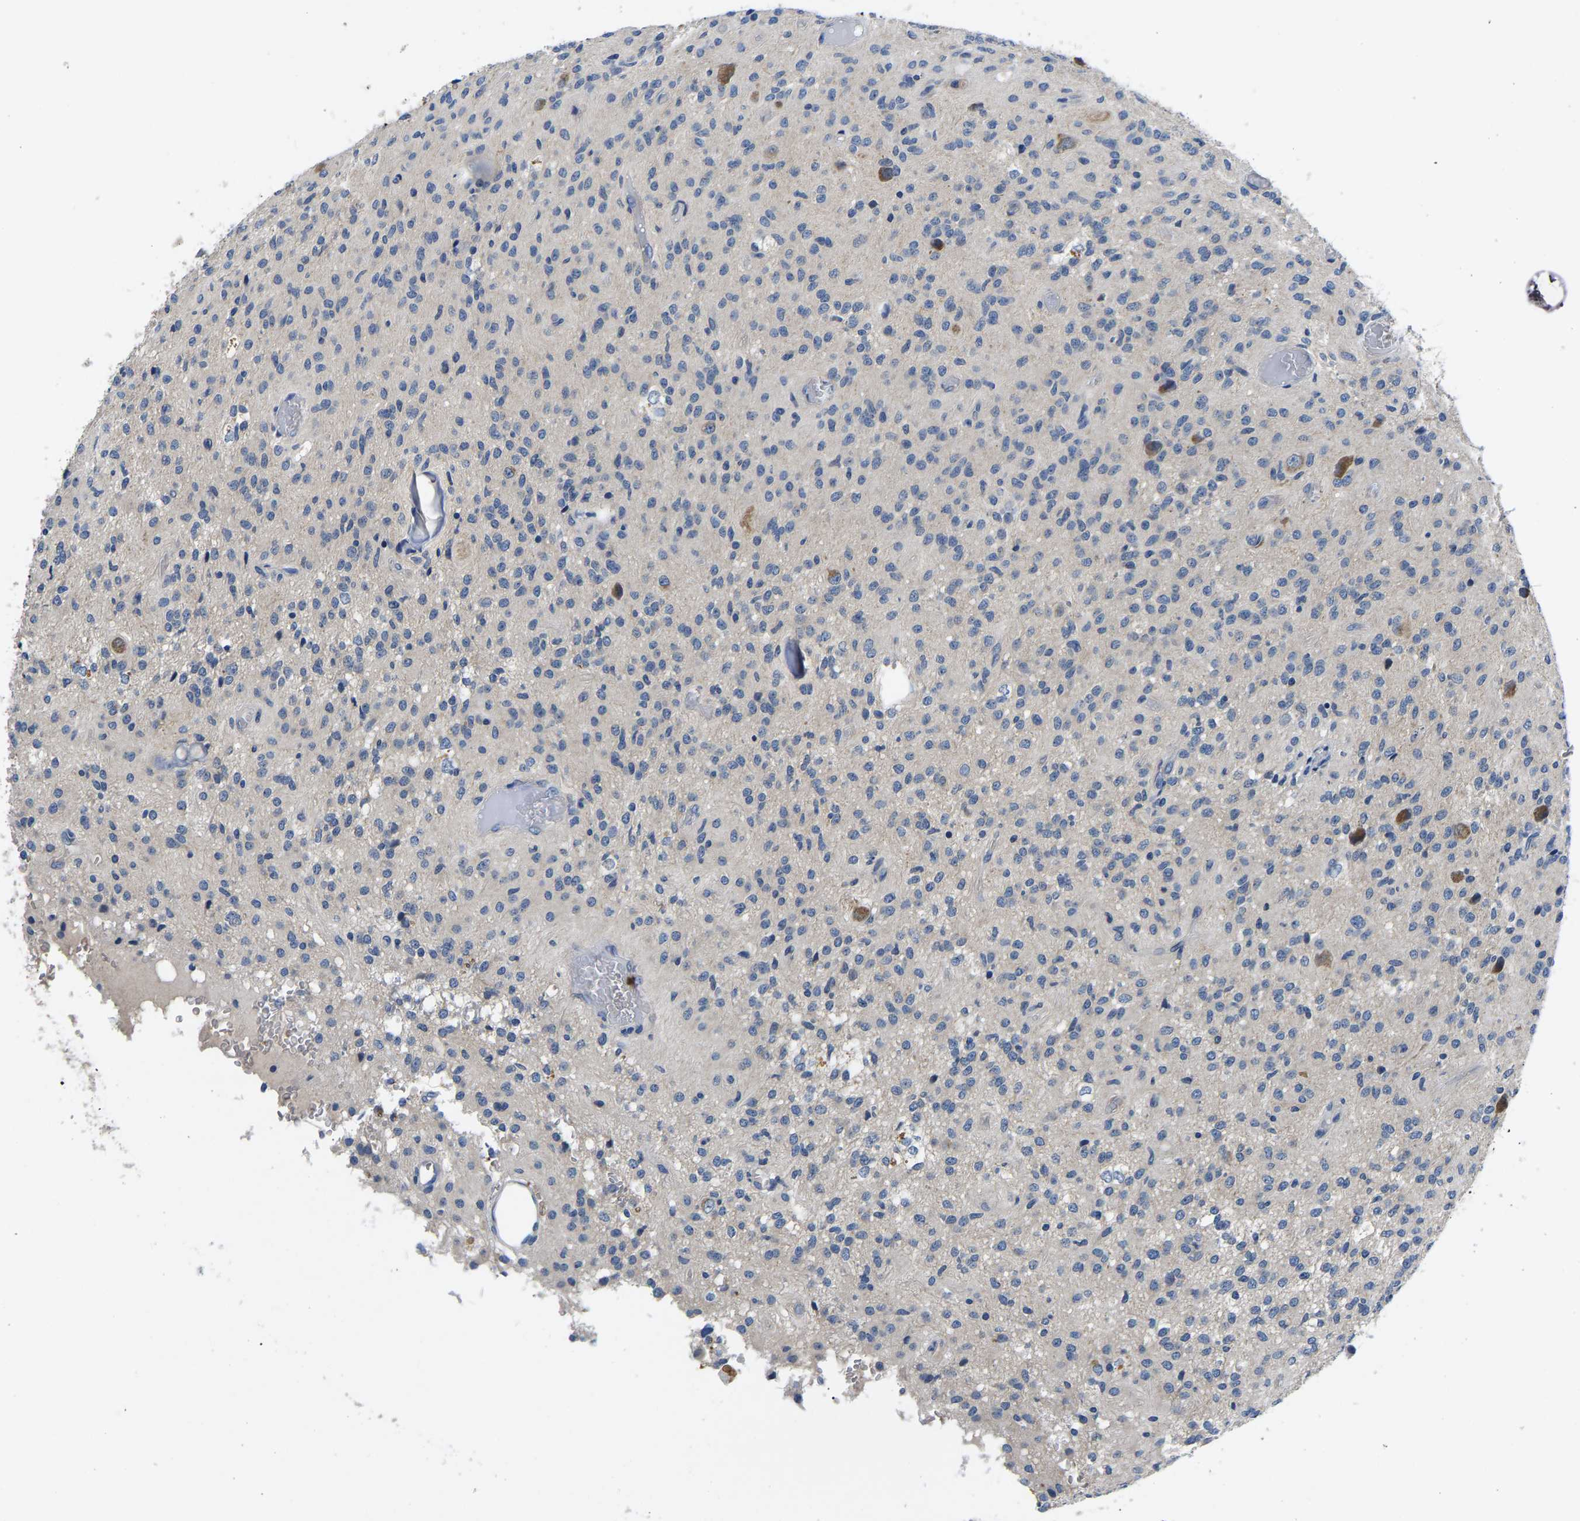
{"staining": {"intensity": "negative", "quantity": "none", "location": "none"}, "tissue": "glioma", "cell_type": "Tumor cells", "image_type": "cancer", "snomed": [{"axis": "morphology", "description": "Glioma, malignant, High grade"}, {"axis": "topography", "description": "Brain"}], "caption": "High magnification brightfield microscopy of glioma stained with DAB (3,3'-diaminobenzidine) (brown) and counterstained with hematoxylin (blue): tumor cells show no significant staining. (DAB immunohistochemistry (IHC) with hematoxylin counter stain).", "gene": "TOR1B", "patient": {"sex": "female", "age": 59}}